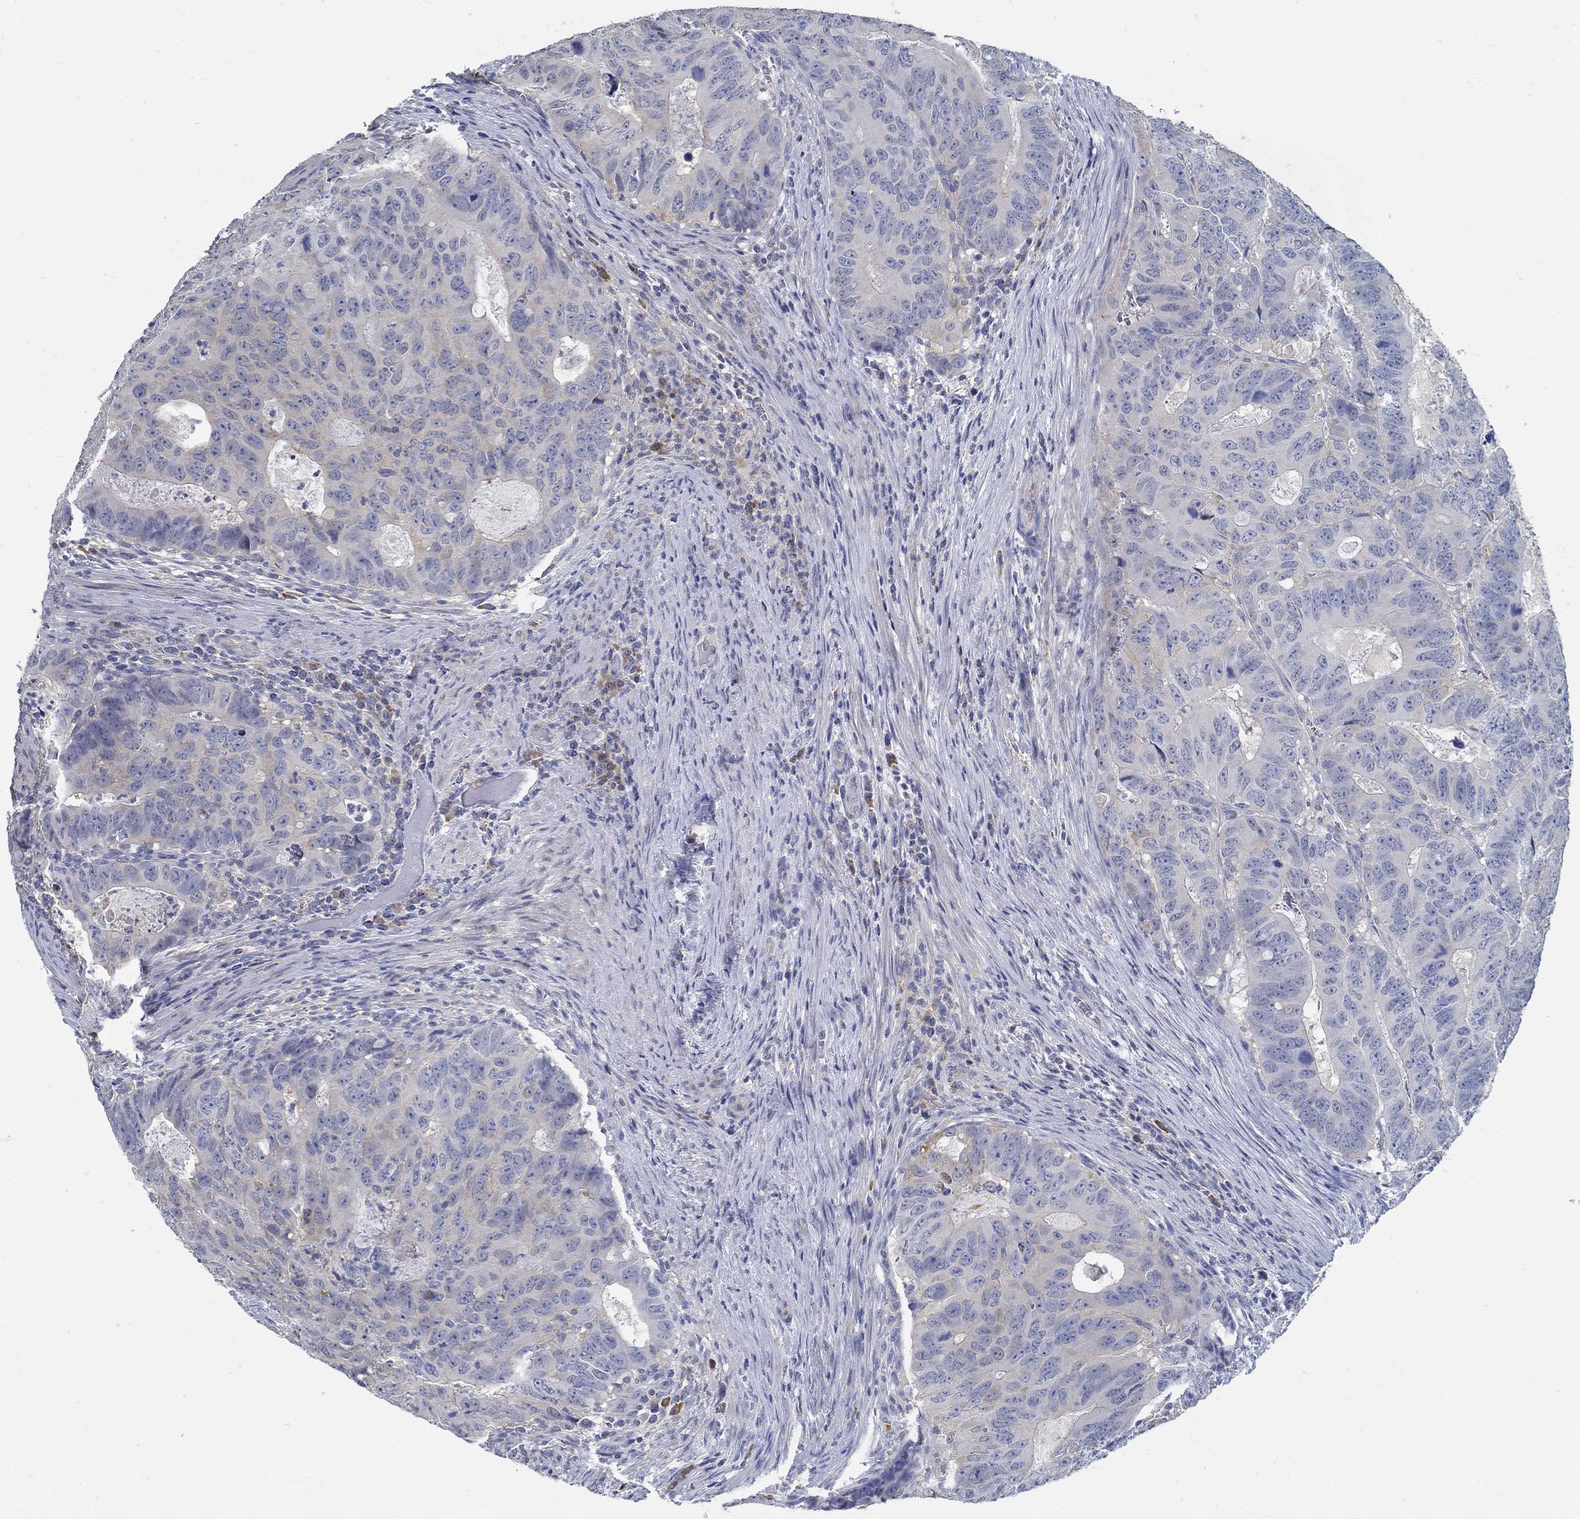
{"staining": {"intensity": "weak", "quantity": "25%-75%", "location": "cytoplasmic/membranous"}, "tissue": "colorectal cancer", "cell_type": "Tumor cells", "image_type": "cancer", "snomed": [{"axis": "morphology", "description": "Adenocarcinoma, NOS"}, {"axis": "topography", "description": "Colon"}], "caption": "A micrograph of human colorectal cancer stained for a protein demonstrates weak cytoplasmic/membranous brown staining in tumor cells. (brown staining indicates protein expression, while blue staining denotes nuclei).", "gene": "PCDH11X", "patient": {"sex": "male", "age": 79}}